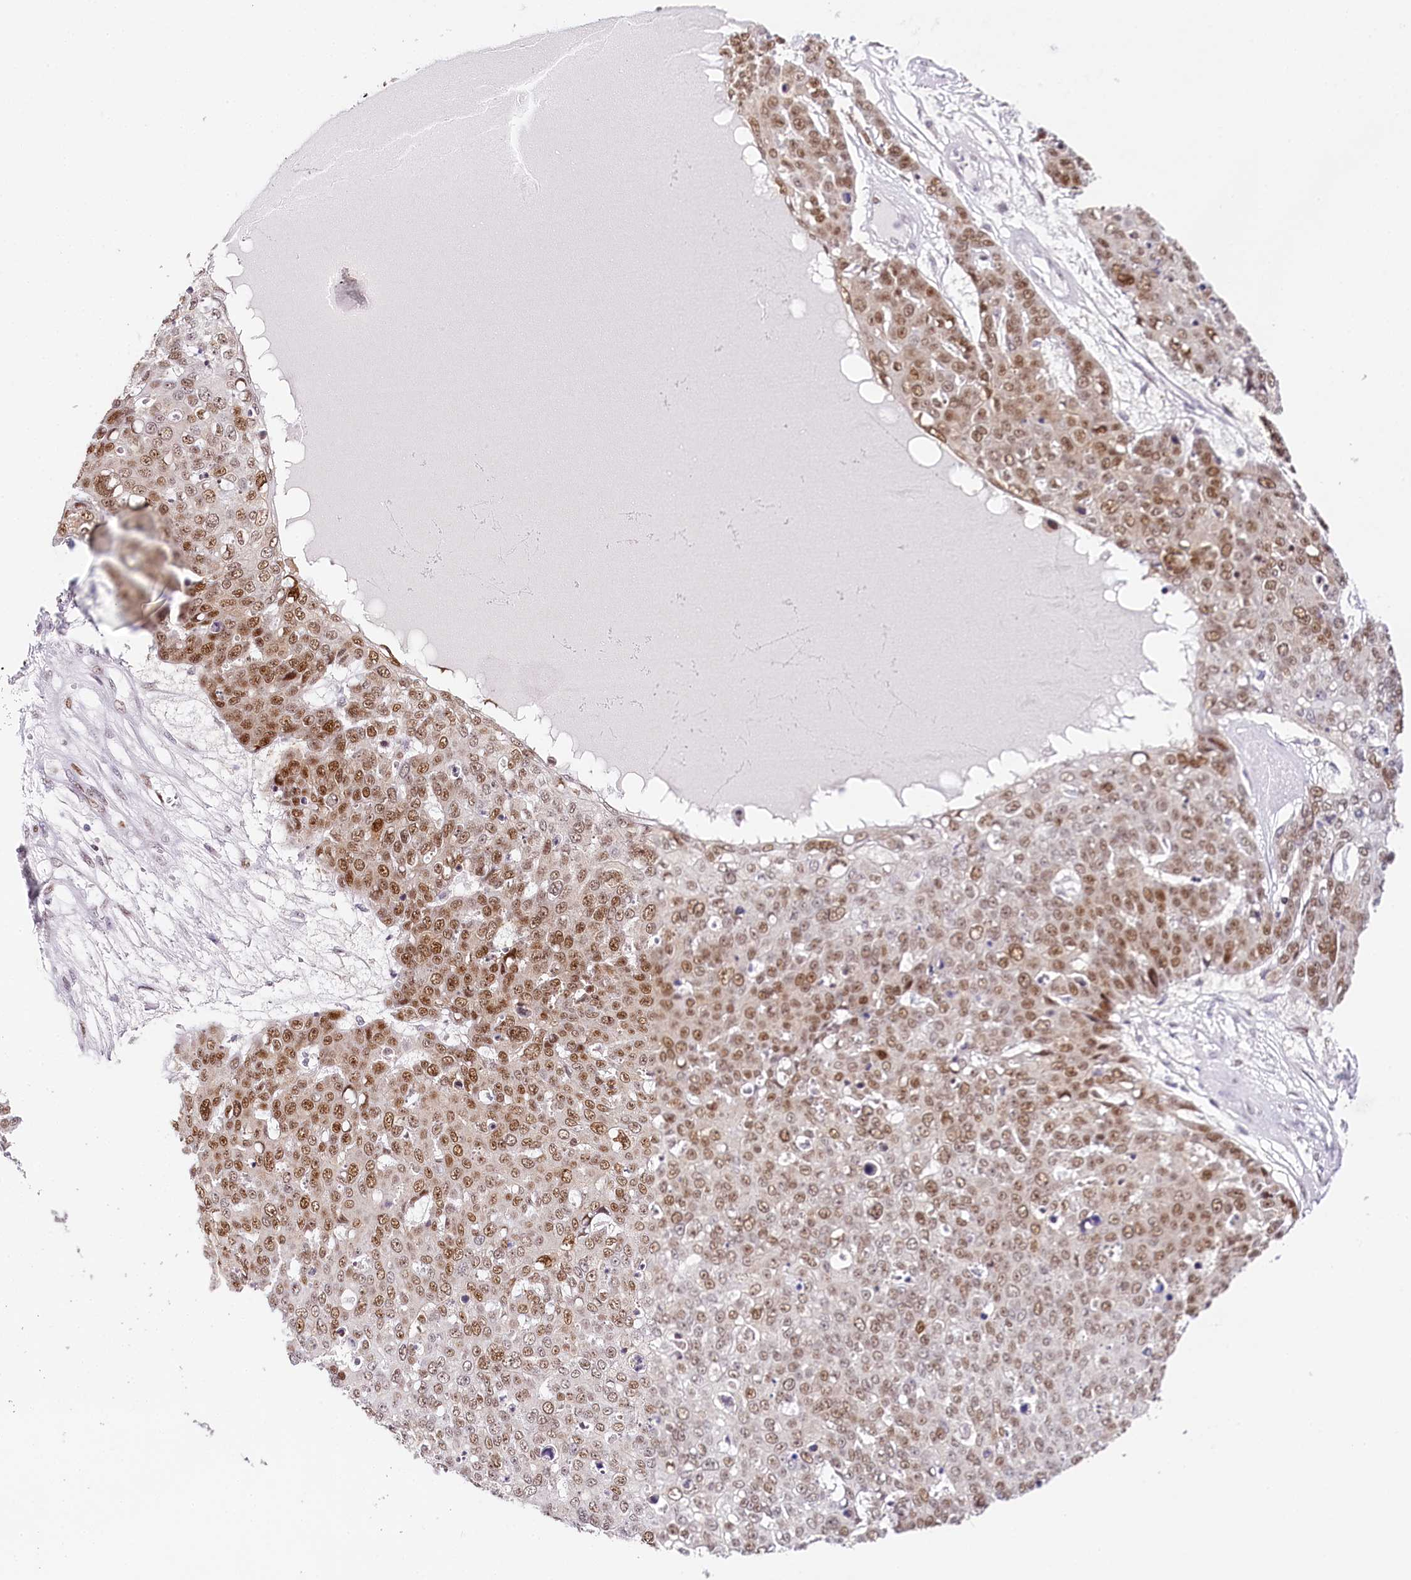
{"staining": {"intensity": "moderate", "quantity": ">75%", "location": "nuclear"}, "tissue": "skin cancer", "cell_type": "Tumor cells", "image_type": "cancer", "snomed": [{"axis": "morphology", "description": "Squamous cell carcinoma, NOS"}, {"axis": "topography", "description": "Skin"}], "caption": "Immunohistochemistry (IHC) micrograph of neoplastic tissue: human skin squamous cell carcinoma stained using immunohistochemistry (IHC) demonstrates medium levels of moderate protein expression localized specifically in the nuclear of tumor cells, appearing as a nuclear brown color.", "gene": "TP53", "patient": {"sex": "male", "age": 71}}